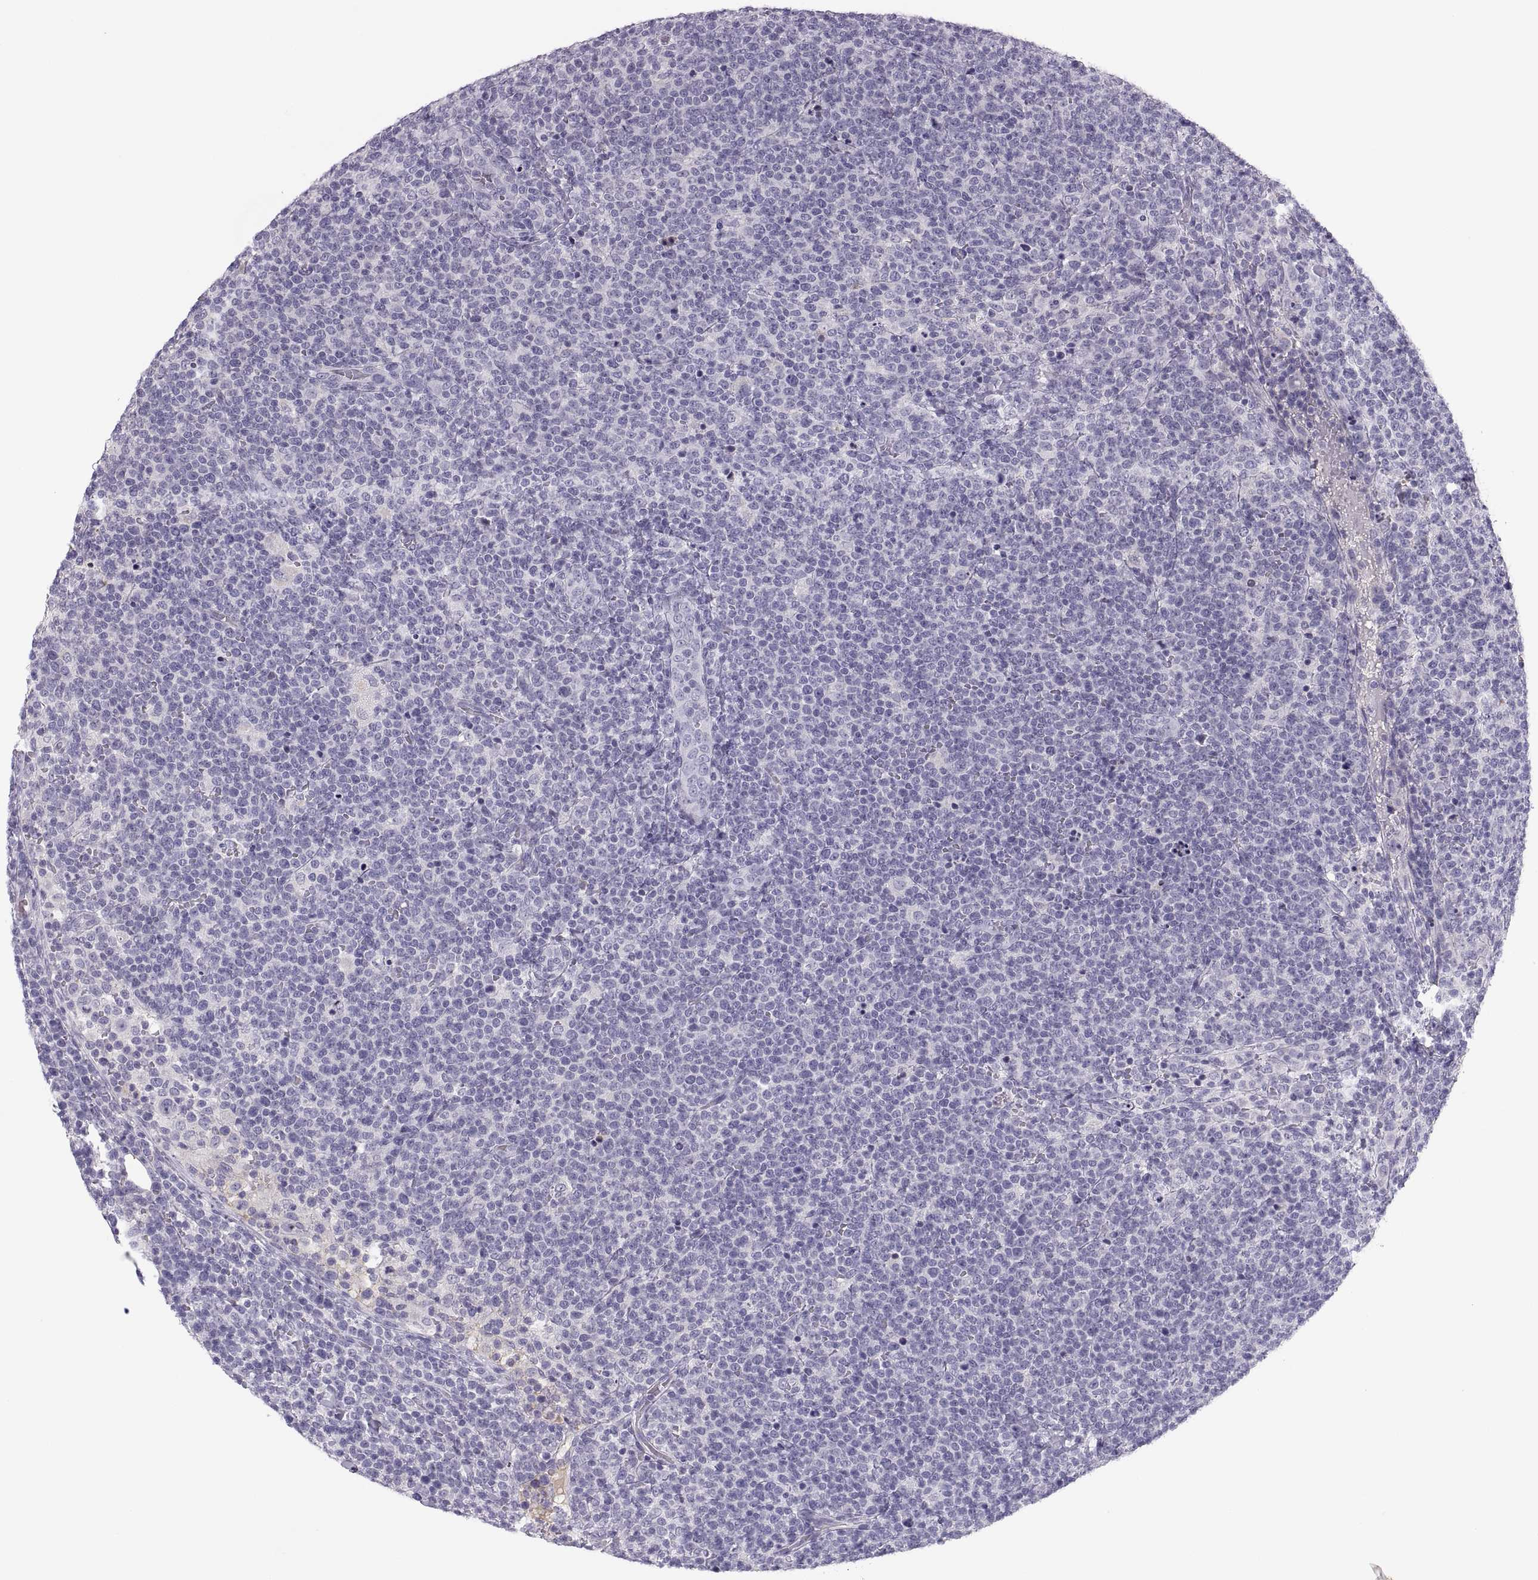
{"staining": {"intensity": "negative", "quantity": "none", "location": "none"}, "tissue": "lymphoma", "cell_type": "Tumor cells", "image_type": "cancer", "snomed": [{"axis": "morphology", "description": "Malignant lymphoma, non-Hodgkin's type, High grade"}, {"axis": "topography", "description": "Lymph node"}], "caption": "This is a micrograph of immunohistochemistry (IHC) staining of lymphoma, which shows no expression in tumor cells.", "gene": "MAGEB2", "patient": {"sex": "male", "age": 61}}